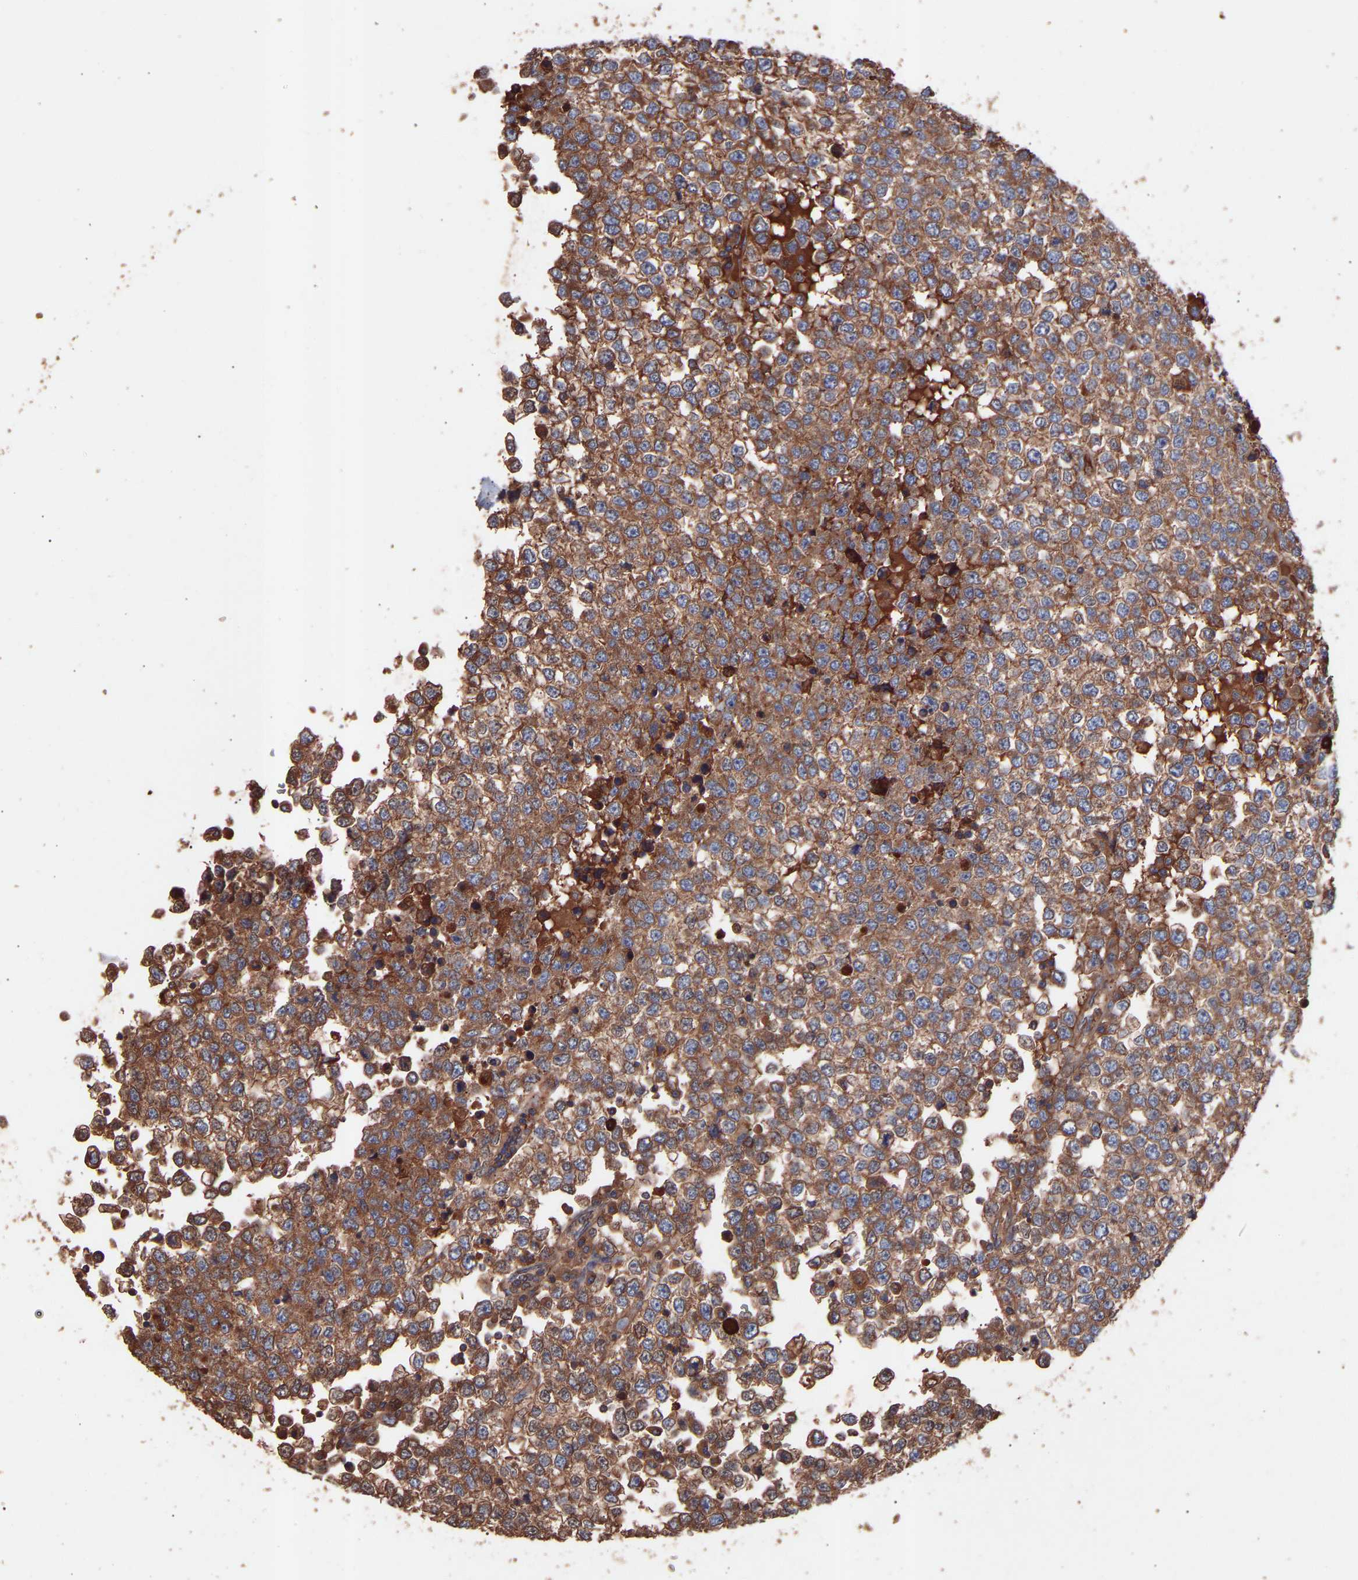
{"staining": {"intensity": "moderate", "quantity": ">75%", "location": "cytoplasmic/membranous"}, "tissue": "testis cancer", "cell_type": "Tumor cells", "image_type": "cancer", "snomed": [{"axis": "morphology", "description": "Seminoma, NOS"}, {"axis": "topography", "description": "Testis"}], "caption": "Immunohistochemical staining of human seminoma (testis) displays medium levels of moderate cytoplasmic/membranous protein positivity in about >75% of tumor cells. (DAB IHC, brown staining for protein, blue staining for nuclei).", "gene": "TMEM268", "patient": {"sex": "male", "age": 65}}